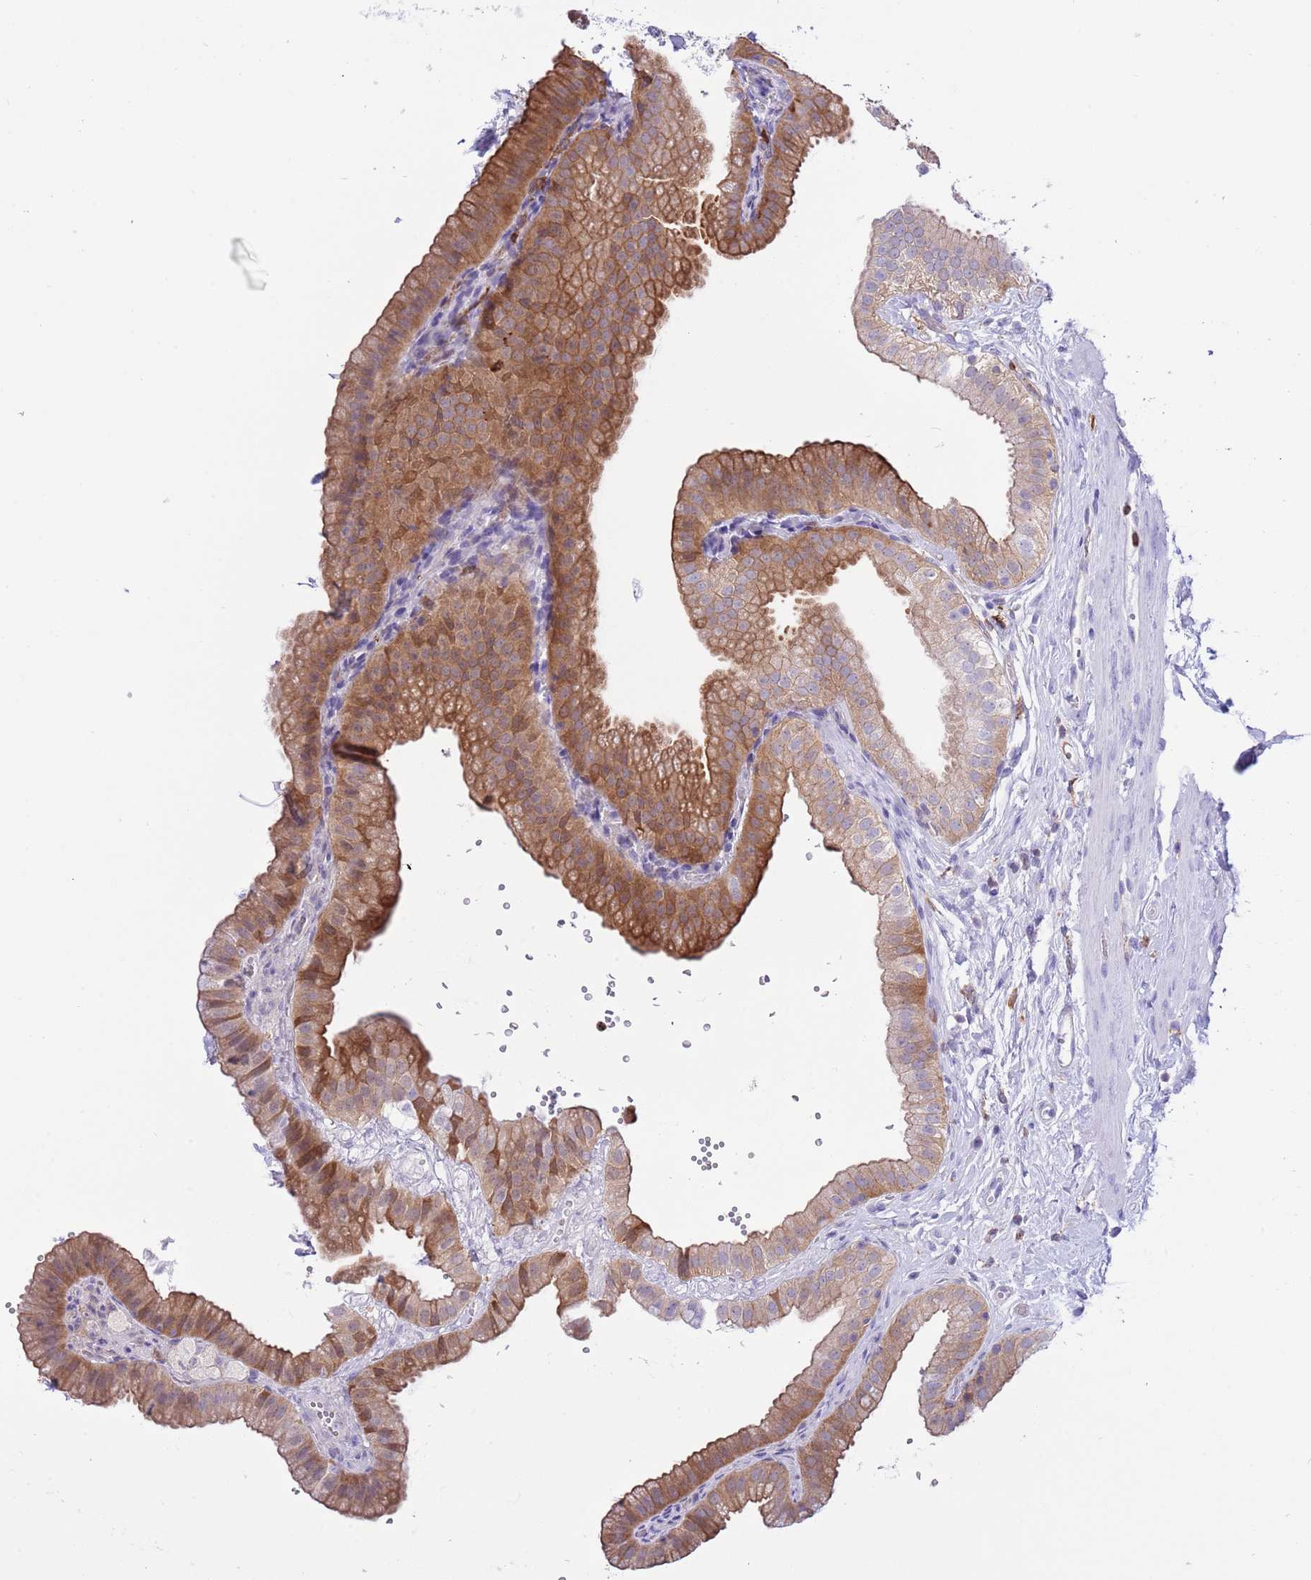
{"staining": {"intensity": "moderate", "quantity": ">75%", "location": "cytoplasmic/membranous"}, "tissue": "gallbladder", "cell_type": "Glandular cells", "image_type": "normal", "snomed": [{"axis": "morphology", "description": "Normal tissue, NOS"}, {"axis": "topography", "description": "Gallbladder"}], "caption": "Protein staining of normal gallbladder displays moderate cytoplasmic/membranous staining in about >75% of glandular cells.", "gene": "EFHD2", "patient": {"sex": "female", "age": 61}}